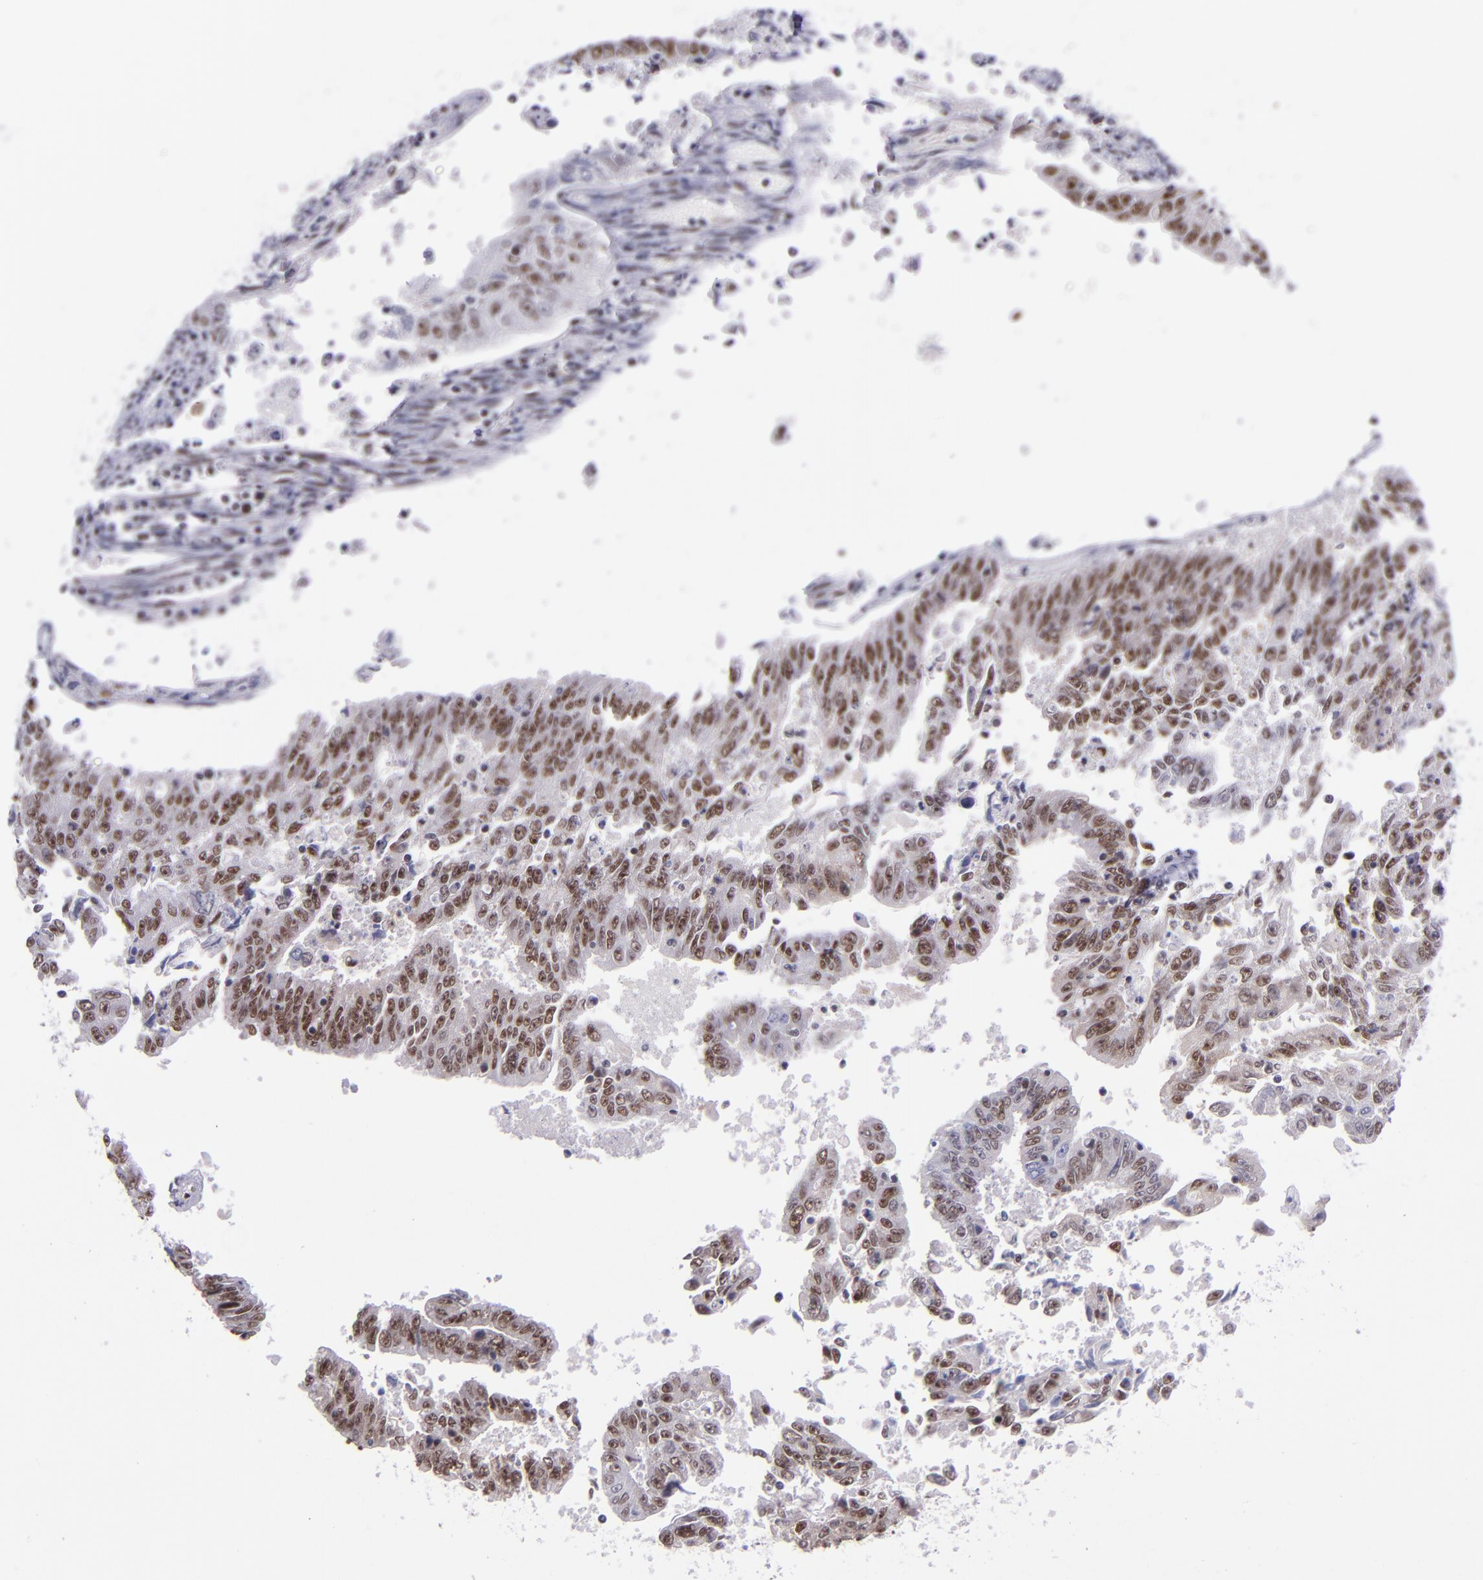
{"staining": {"intensity": "moderate", "quantity": ">75%", "location": "nuclear"}, "tissue": "endometrial cancer", "cell_type": "Tumor cells", "image_type": "cancer", "snomed": [{"axis": "morphology", "description": "Adenocarcinoma, NOS"}, {"axis": "topography", "description": "Endometrium"}], "caption": "Moderate nuclear staining is seen in about >75% of tumor cells in endometrial adenocarcinoma.", "gene": "GPKOW", "patient": {"sex": "female", "age": 42}}